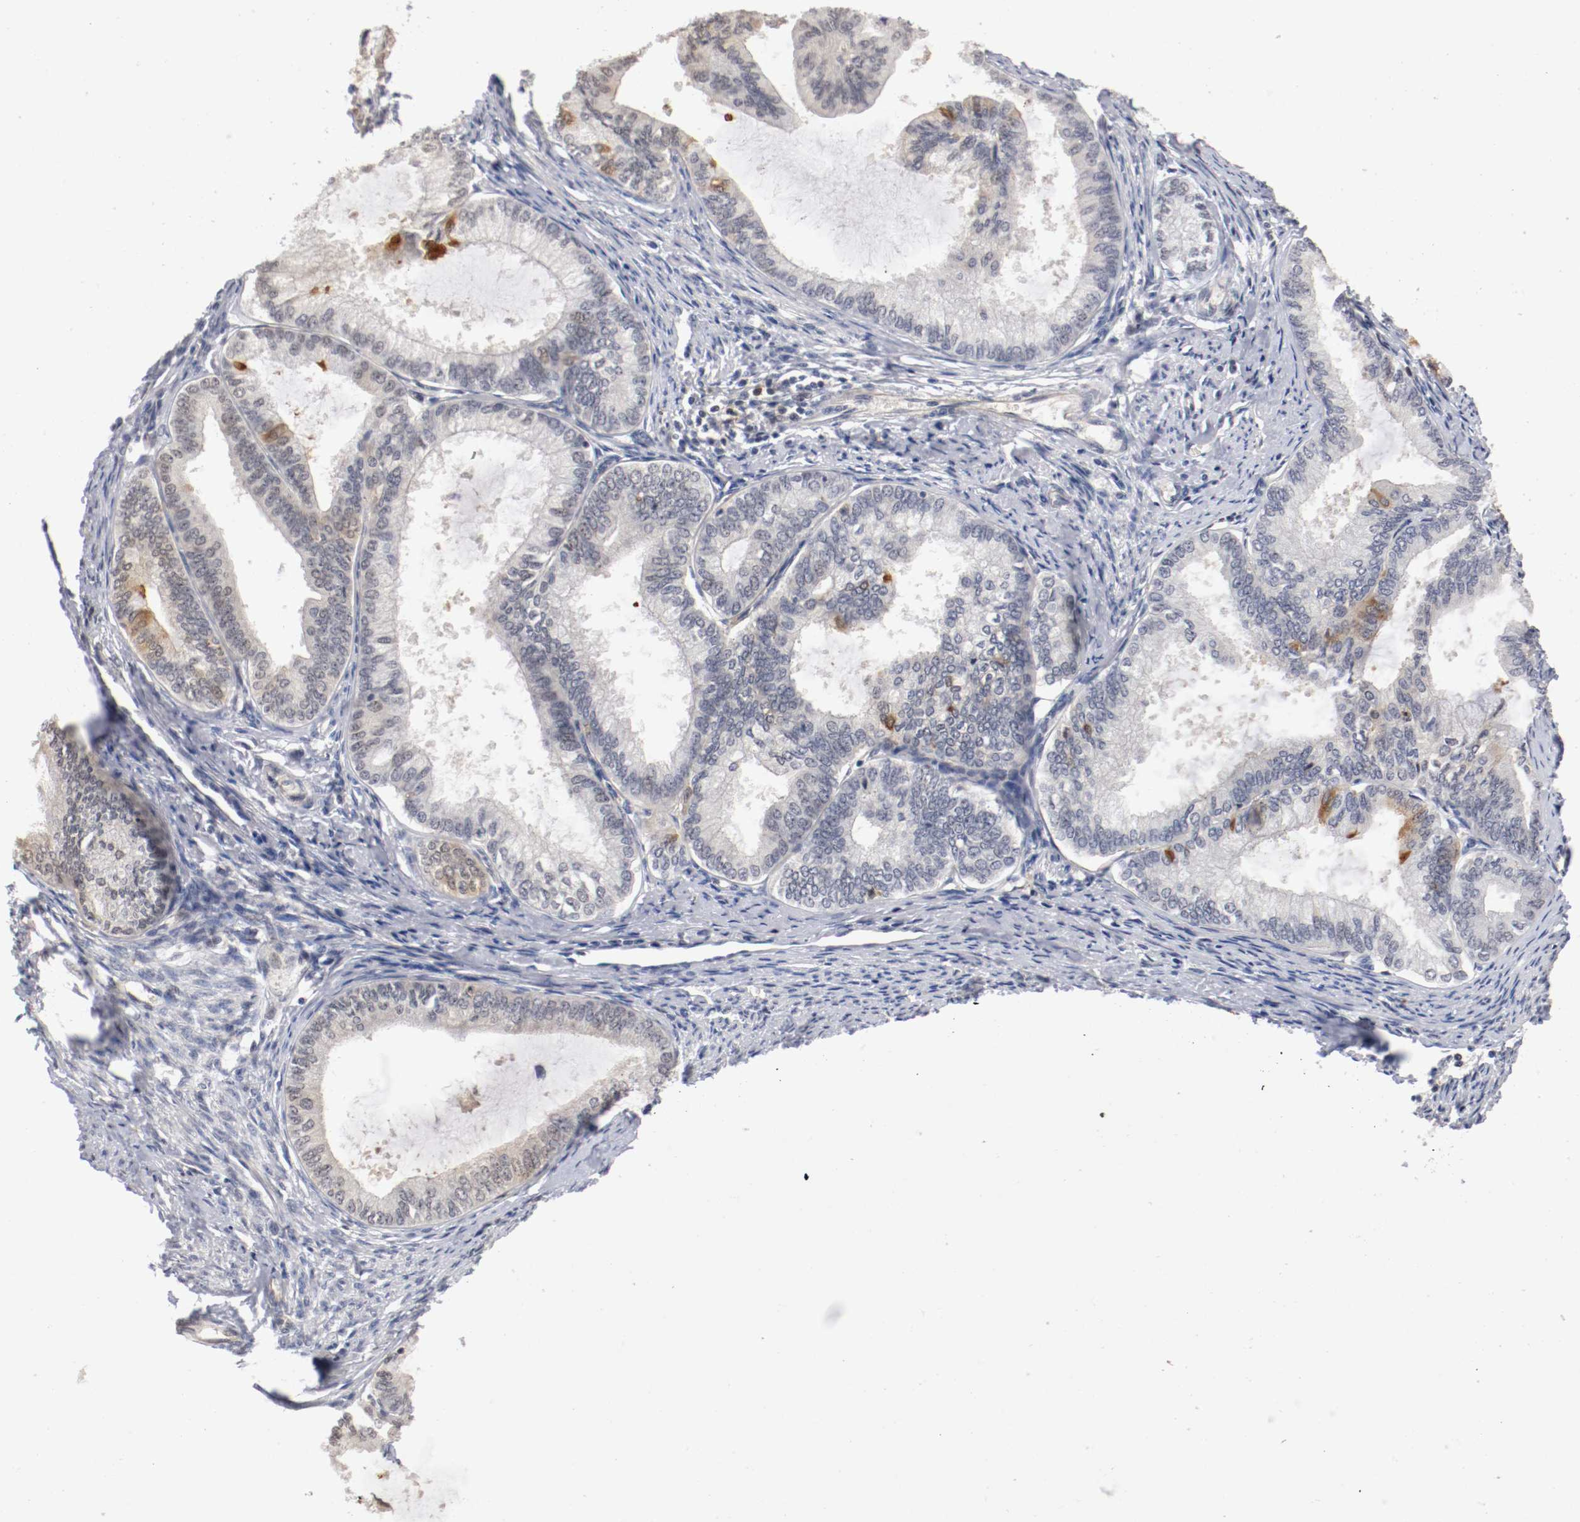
{"staining": {"intensity": "weak", "quantity": "<25%", "location": "cytoplasmic/membranous"}, "tissue": "endometrial cancer", "cell_type": "Tumor cells", "image_type": "cancer", "snomed": [{"axis": "morphology", "description": "Adenocarcinoma, NOS"}, {"axis": "topography", "description": "Endometrium"}], "caption": "IHC micrograph of neoplastic tissue: human endometrial cancer (adenocarcinoma) stained with DAB (3,3'-diaminobenzidine) demonstrates no significant protein staining in tumor cells. (DAB immunohistochemistry visualized using brightfield microscopy, high magnification).", "gene": "RBM23", "patient": {"sex": "female", "age": 86}}